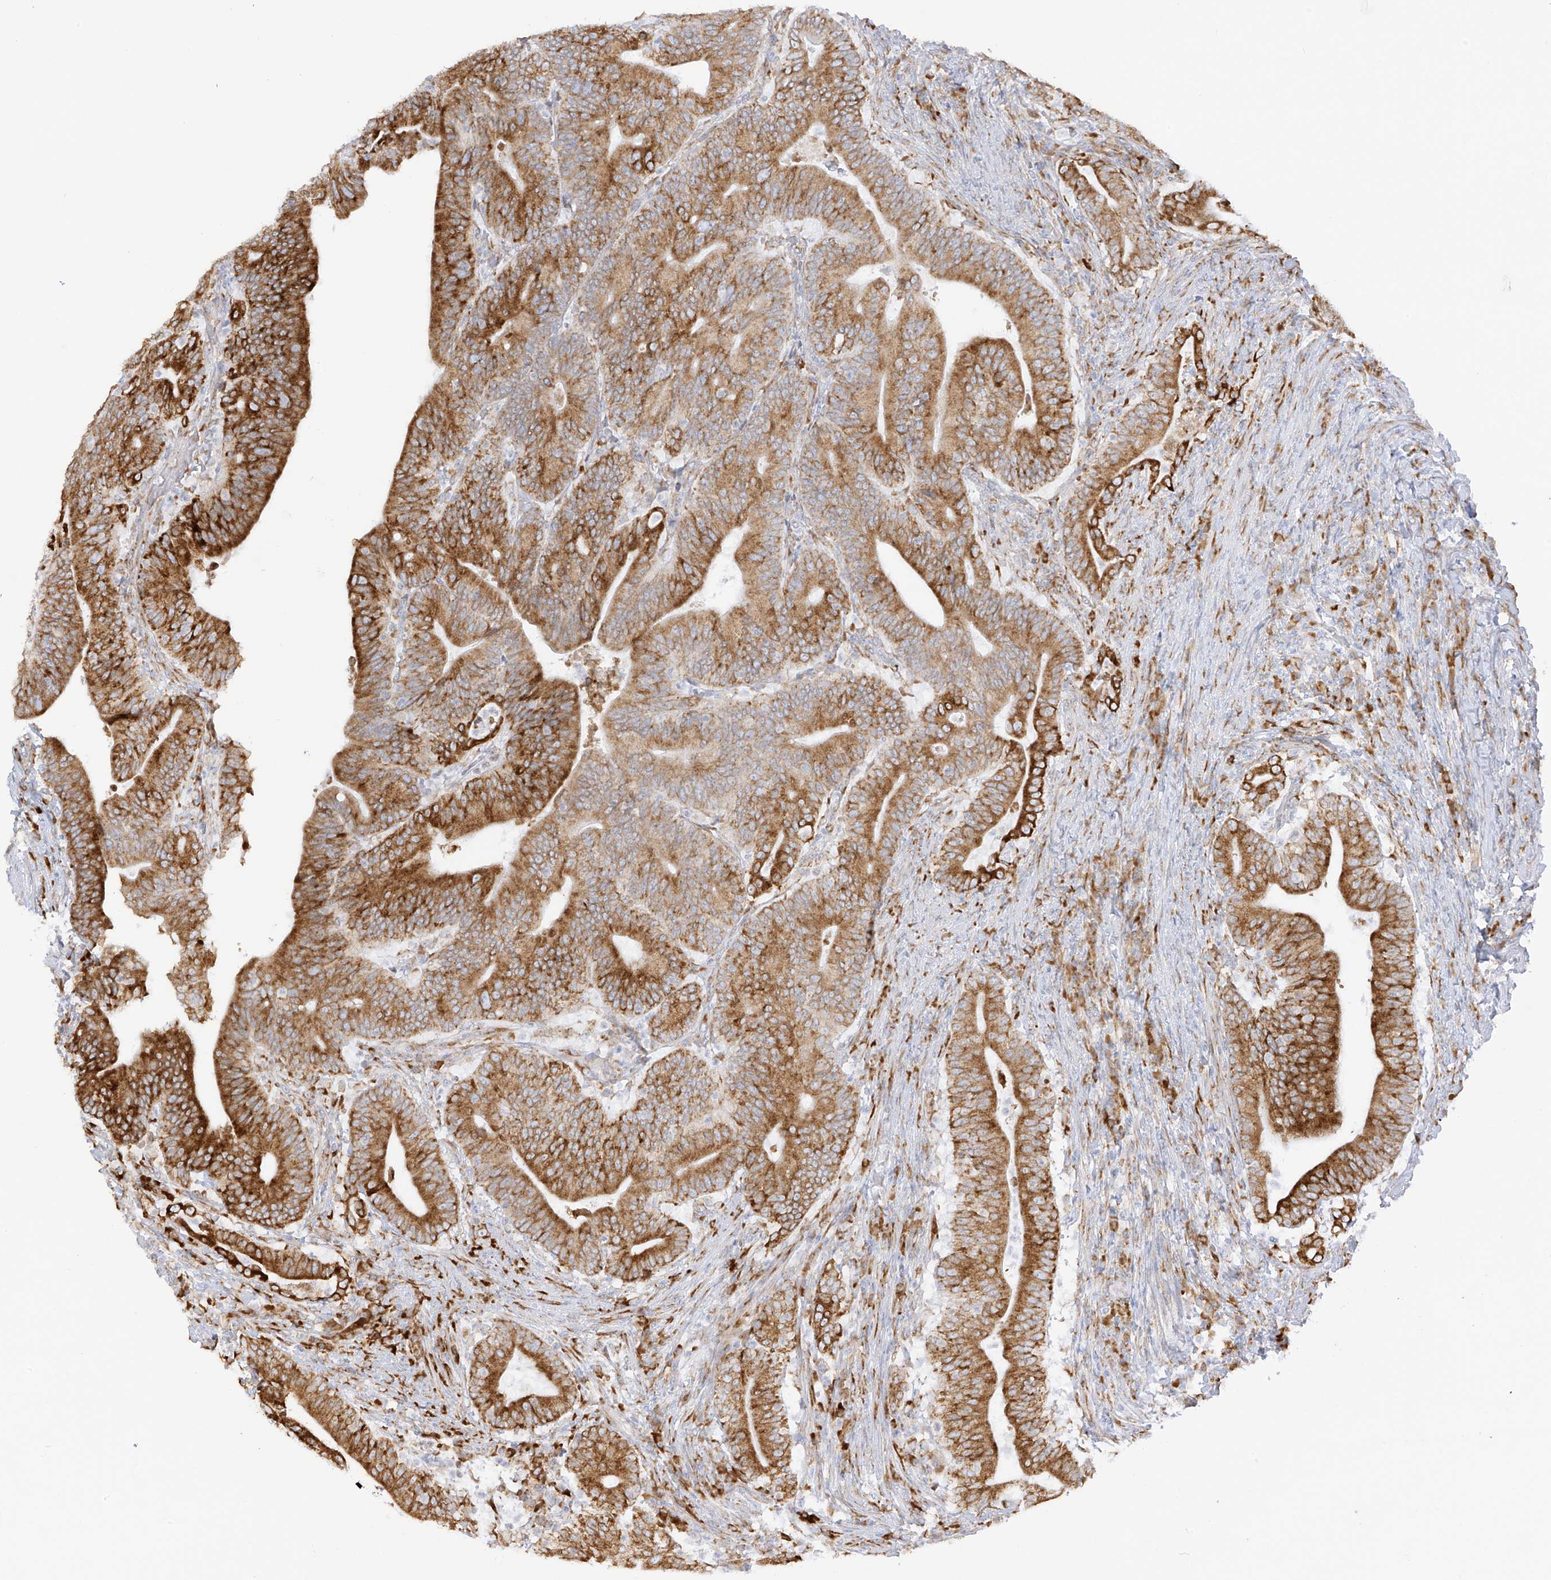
{"staining": {"intensity": "moderate", "quantity": ">75%", "location": "cytoplasmic/membranous"}, "tissue": "colorectal cancer", "cell_type": "Tumor cells", "image_type": "cancer", "snomed": [{"axis": "morphology", "description": "Adenocarcinoma, NOS"}, {"axis": "topography", "description": "Colon"}], "caption": "DAB immunohistochemical staining of colorectal cancer displays moderate cytoplasmic/membranous protein expression in about >75% of tumor cells. (brown staining indicates protein expression, while blue staining denotes nuclei).", "gene": "LRRC59", "patient": {"sex": "female", "age": 66}}